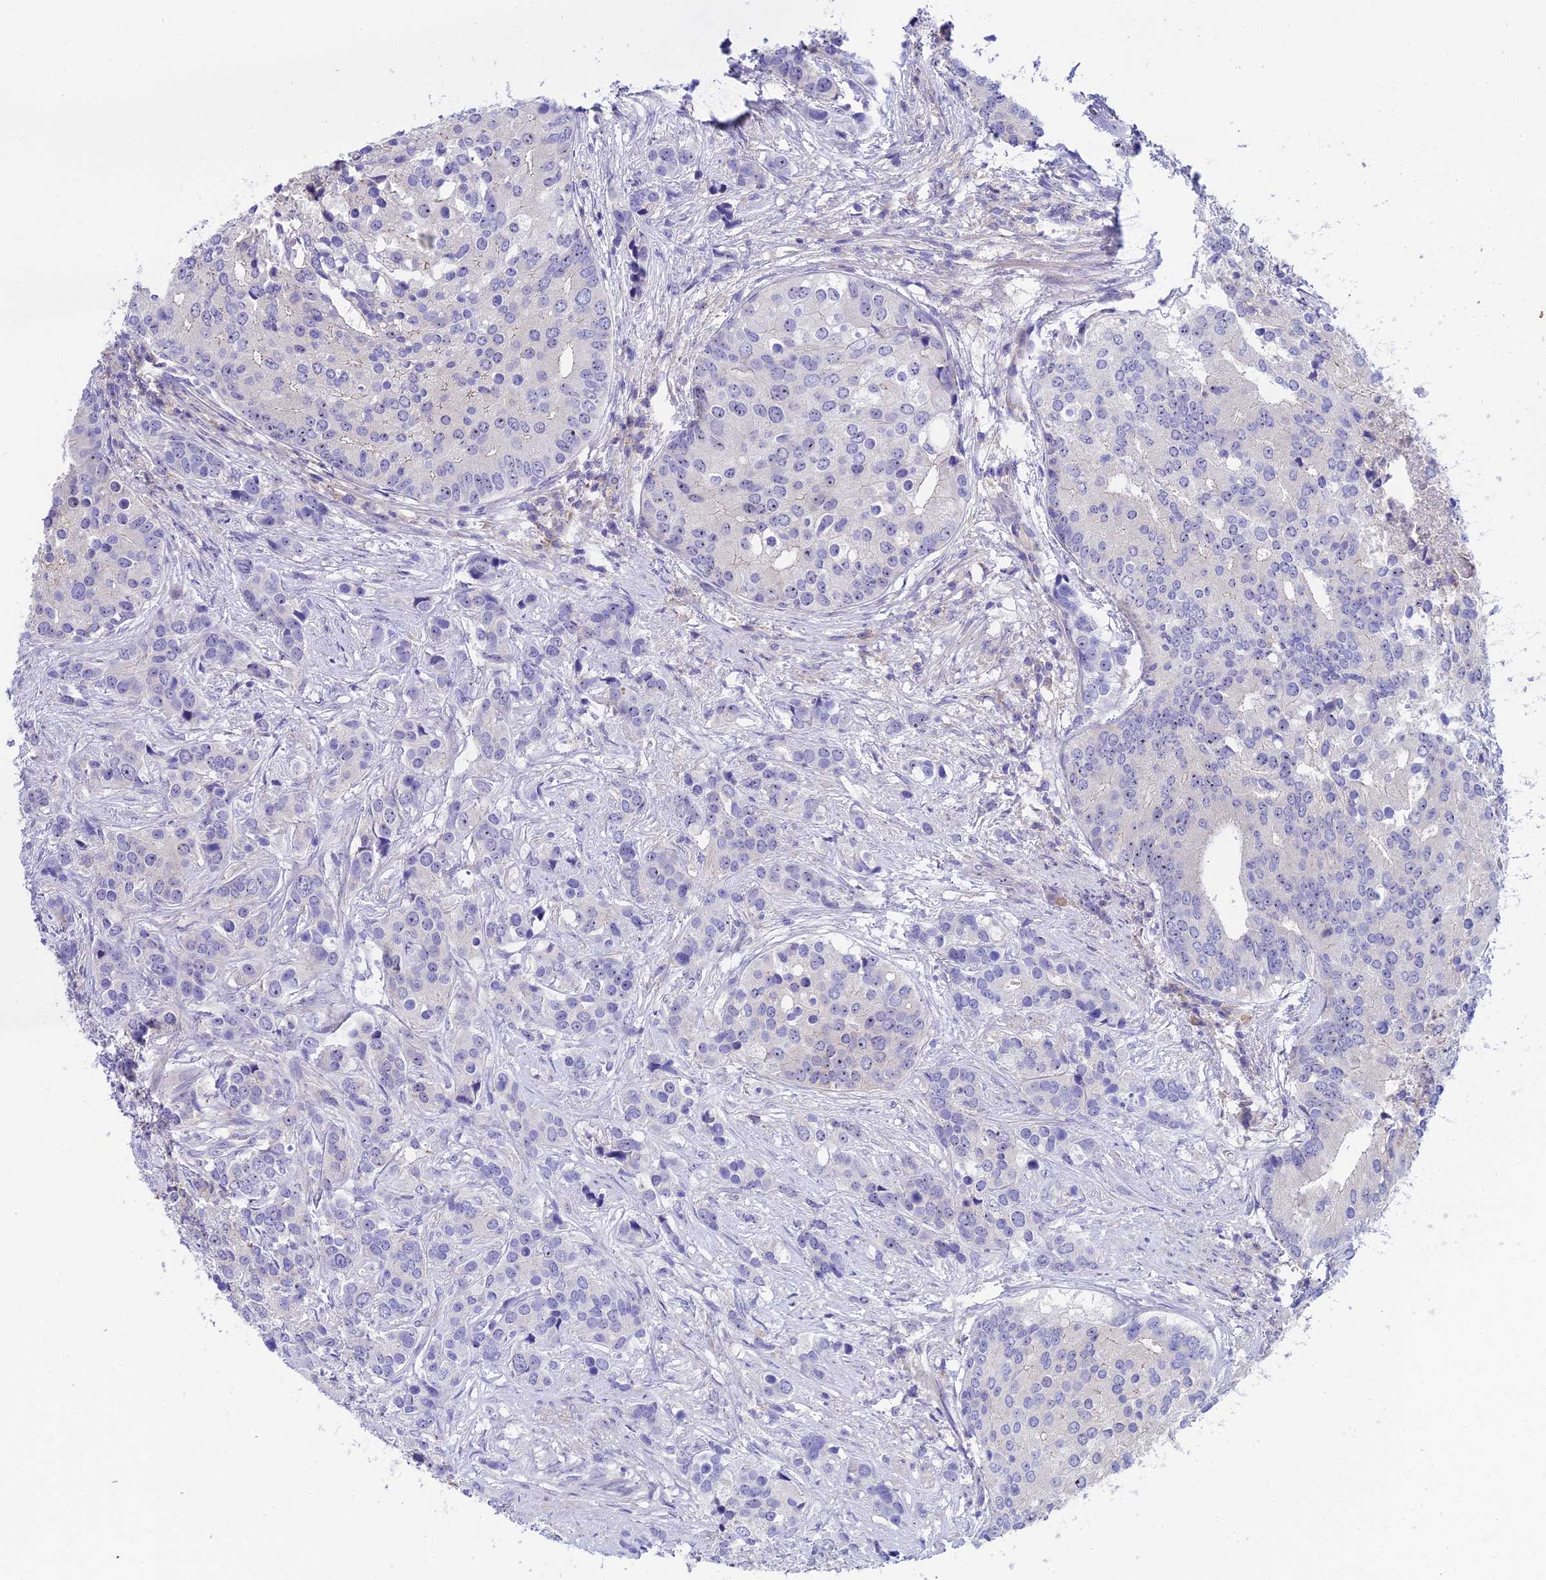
{"staining": {"intensity": "negative", "quantity": "none", "location": "none"}, "tissue": "prostate cancer", "cell_type": "Tumor cells", "image_type": "cancer", "snomed": [{"axis": "morphology", "description": "Adenocarcinoma, High grade"}, {"axis": "topography", "description": "Prostate"}], "caption": "Histopathology image shows no protein positivity in tumor cells of prostate high-grade adenocarcinoma tissue. (DAB (3,3'-diaminobenzidine) IHC visualized using brightfield microscopy, high magnification).", "gene": "DUSP29", "patient": {"sex": "male", "age": 62}}